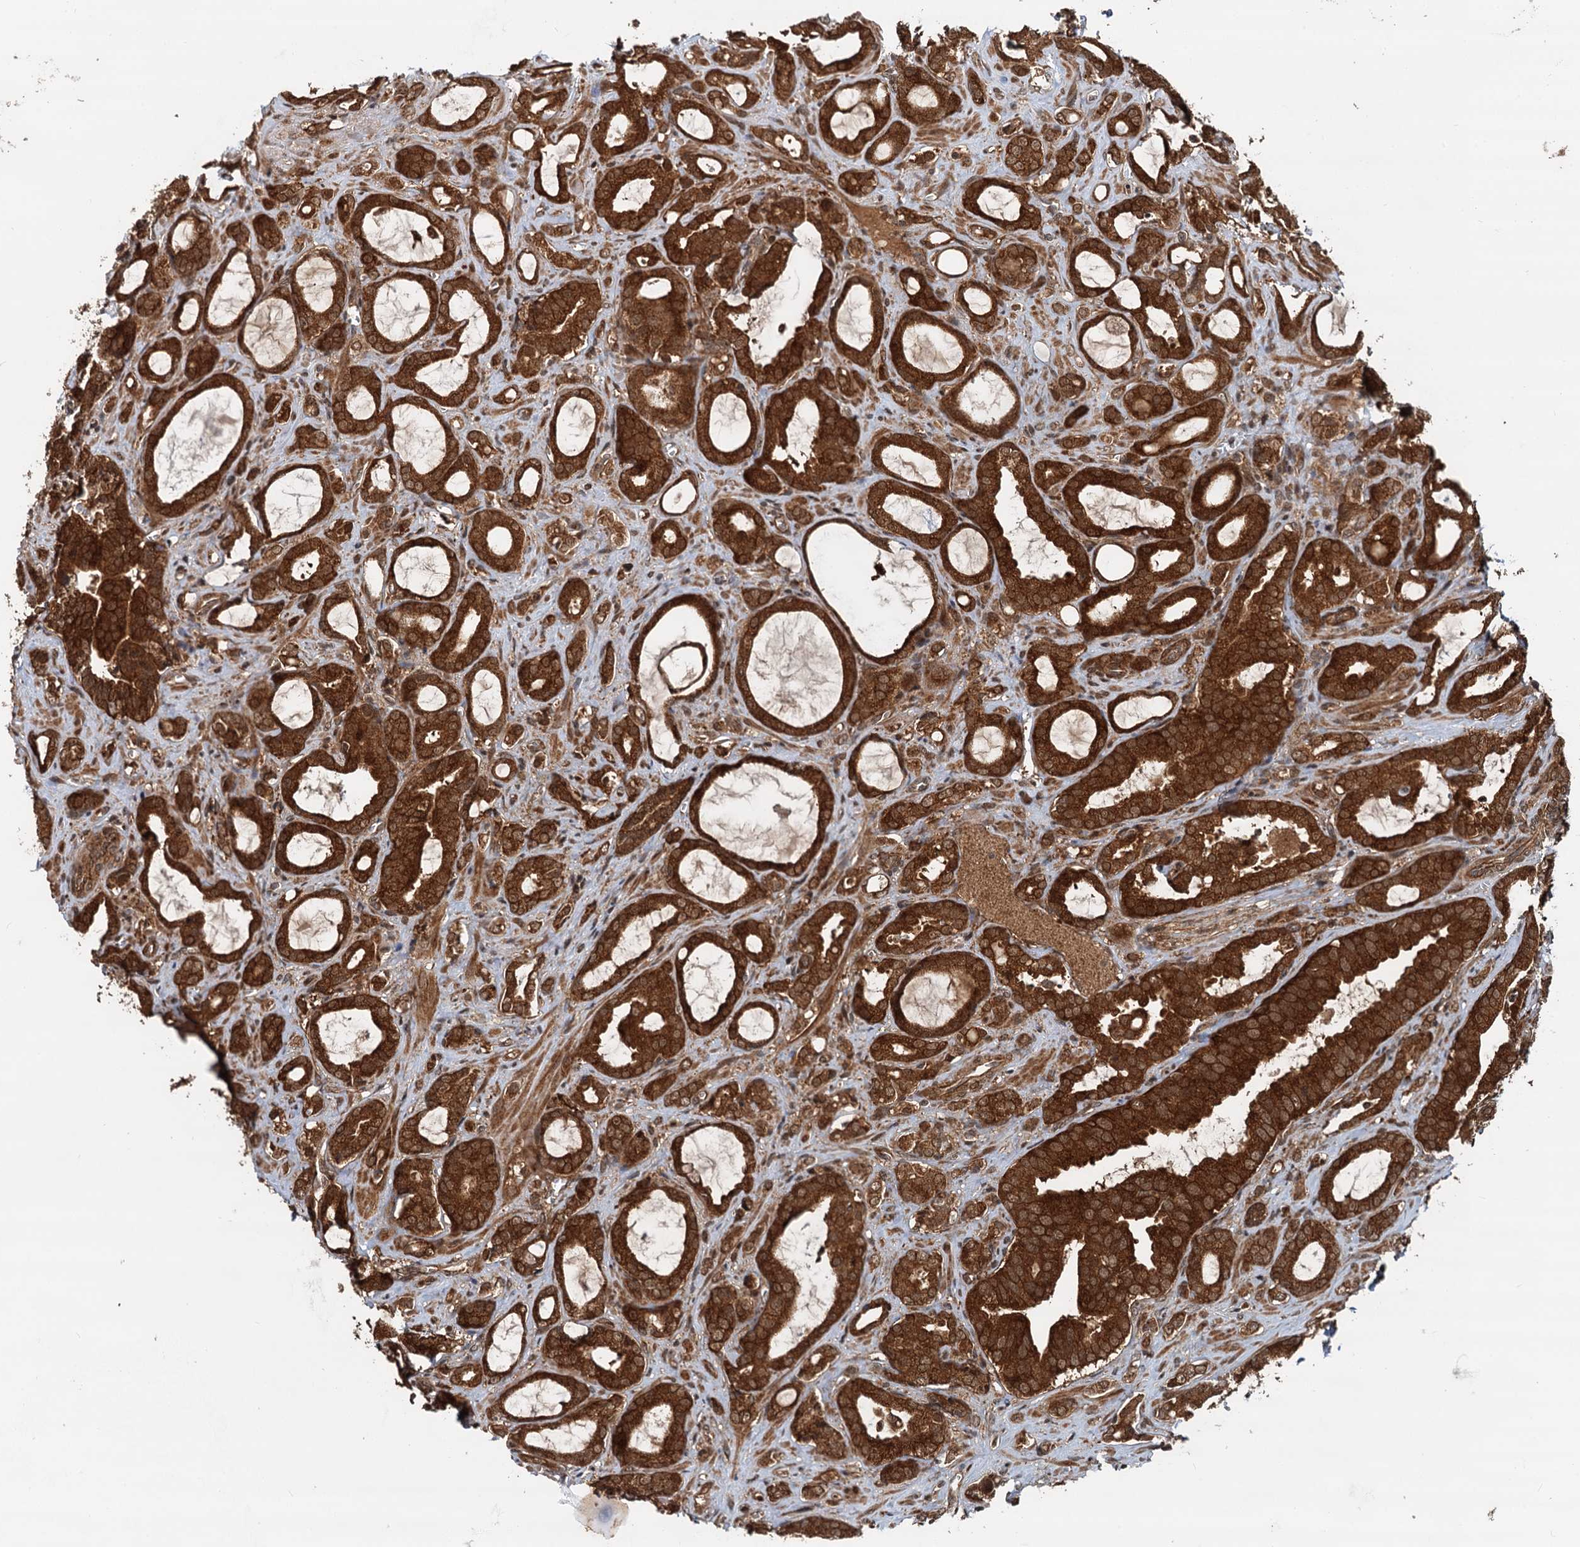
{"staining": {"intensity": "strong", "quantity": ">75%", "location": "cytoplasmic/membranous"}, "tissue": "prostate cancer", "cell_type": "Tumor cells", "image_type": "cancer", "snomed": [{"axis": "morphology", "description": "Adenocarcinoma, High grade"}, {"axis": "topography", "description": "Prostate"}], "caption": "Immunohistochemical staining of human prostate cancer displays high levels of strong cytoplasmic/membranous protein positivity in approximately >75% of tumor cells. Nuclei are stained in blue.", "gene": "STUB1", "patient": {"sex": "male", "age": 72}}